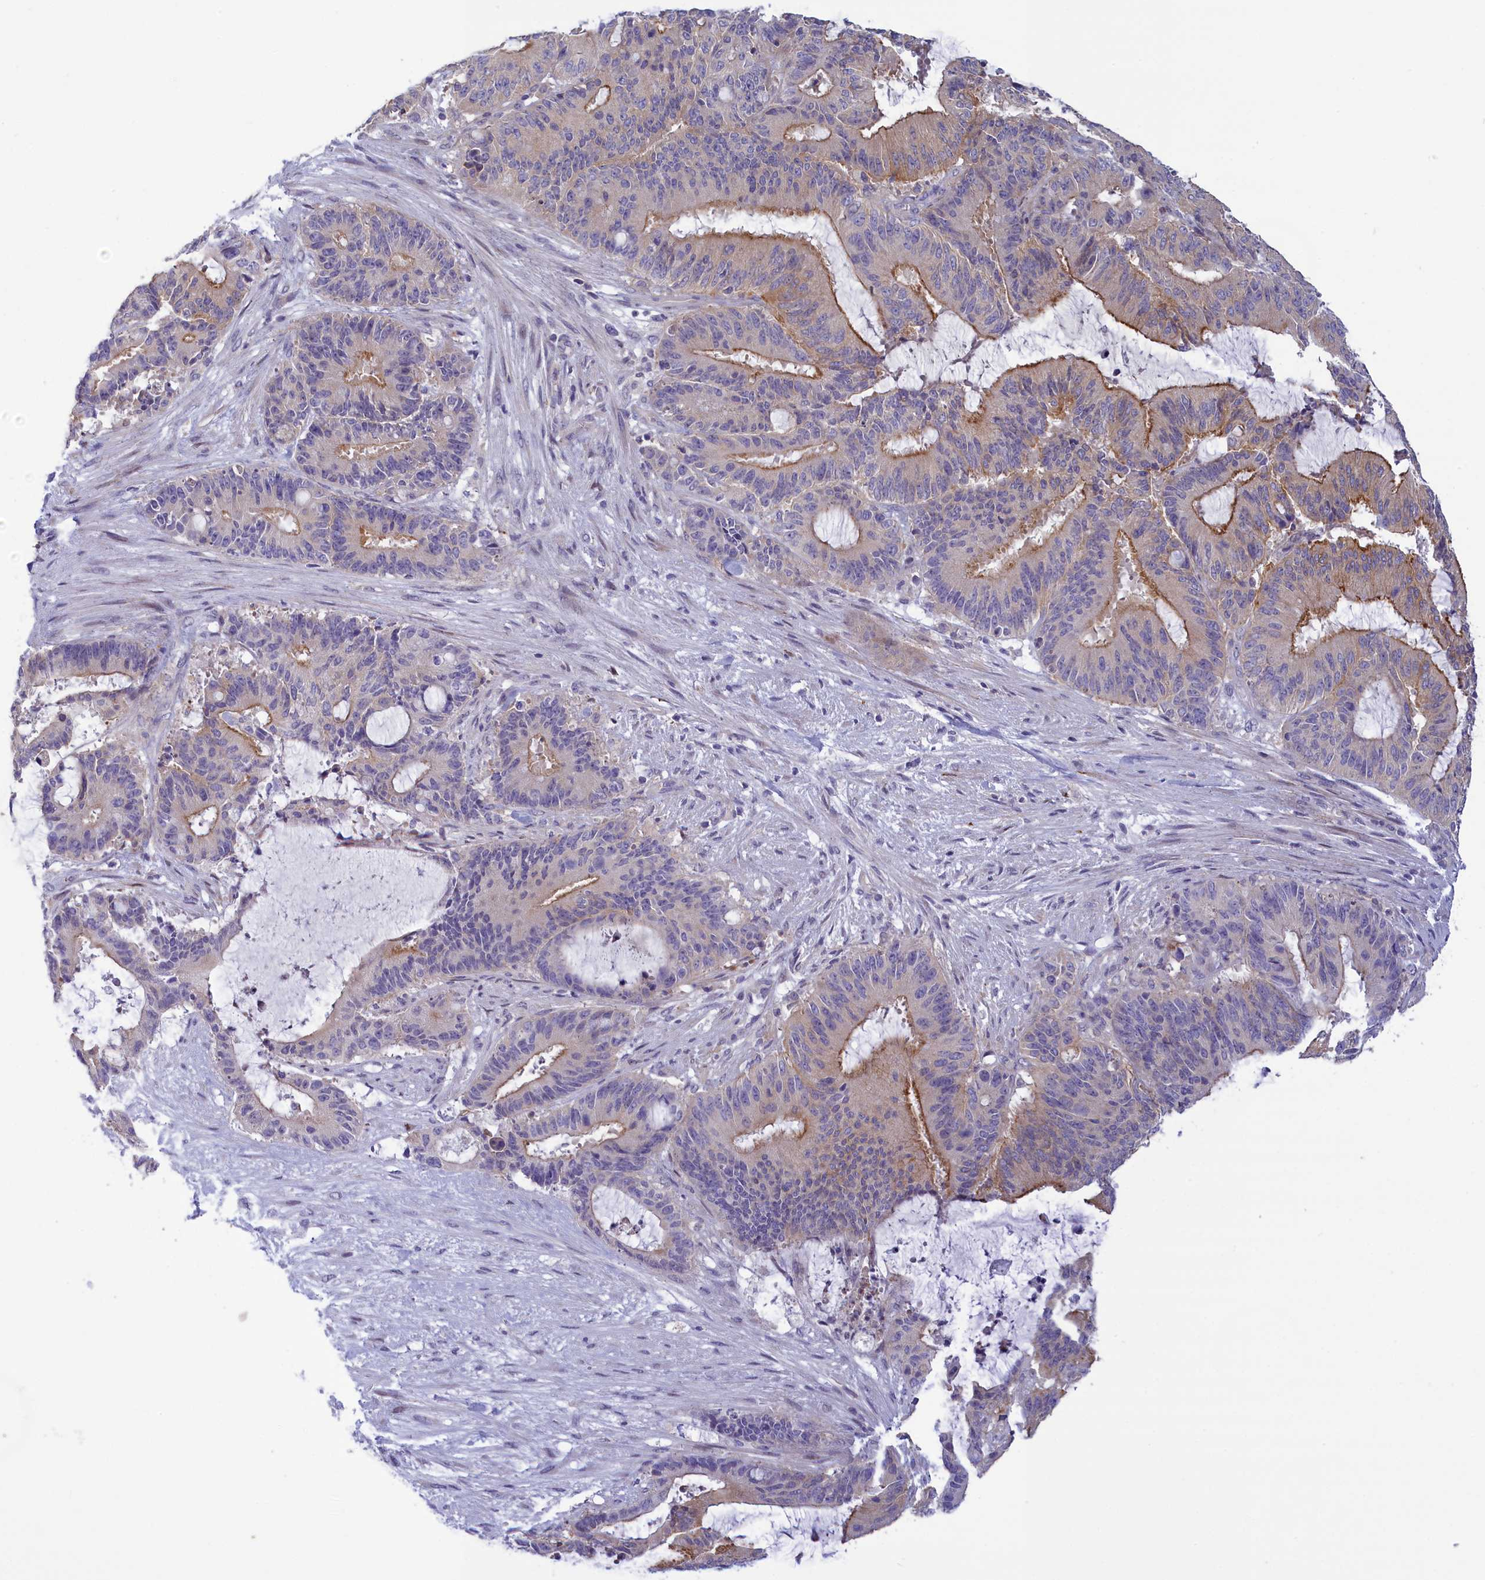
{"staining": {"intensity": "moderate", "quantity": "25%-75%", "location": "cytoplasmic/membranous"}, "tissue": "liver cancer", "cell_type": "Tumor cells", "image_type": "cancer", "snomed": [{"axis": "morphology", "description": "Normal tissue, NOS"}, {"axis": "morphology", "description": "Cholangiocarcinoma"}, {"axis": "topography", "description": "Liver"}, {"axis": "topography", "description": "Peripheral nerve tissue"}], "caption": "Protein analysis of liver cholangiocarcinoma tissue reveals moderate cytoplasmic/membranous expression in about 25%-75% of tumor cells.", "gene": "CORO2A", "patient": {"sex": "female", "age": 73}}